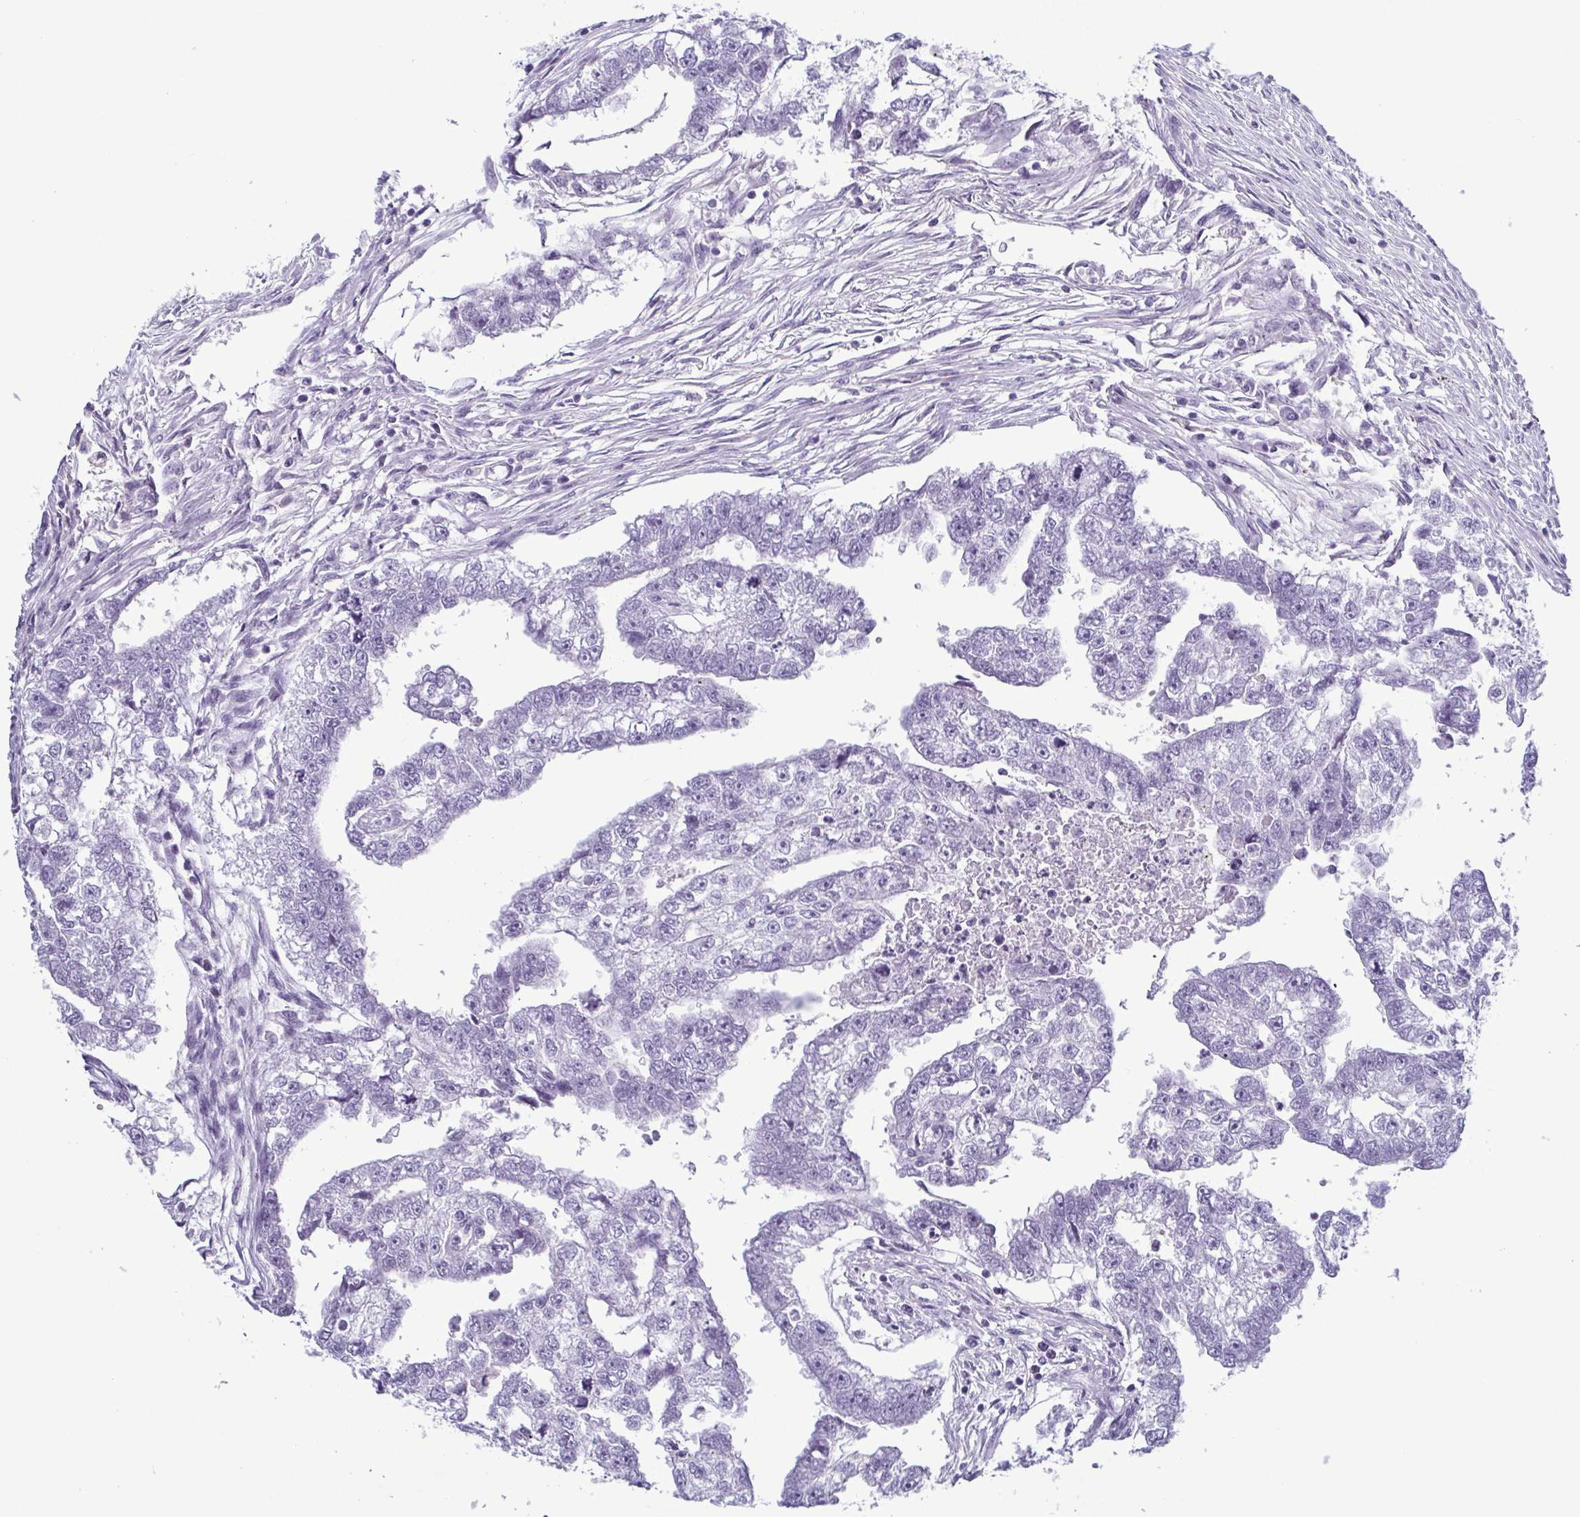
{"staining": {"intensity": "negative", "quantity": "none", "location": "none"}, "tissue": "testis cancer", "cell_type": "Tumor cells", "image_type": "cancer", "snomed": [{"axis": "morphology", "description": "Carcinoma, Embryonal, NOS"}, {"axis": "morphology", "description": "Teratoma, malignant, NOS"}, {"axis": "topography", "description": "Testis"}], "caption": "Testis cancer (embryonal carcinoma) stained for a protein using immunohistochemistry (IHC) displays no expression tumor cells.", "gene": "KRT10", "patient": {"sex": "male", "age": 44}}